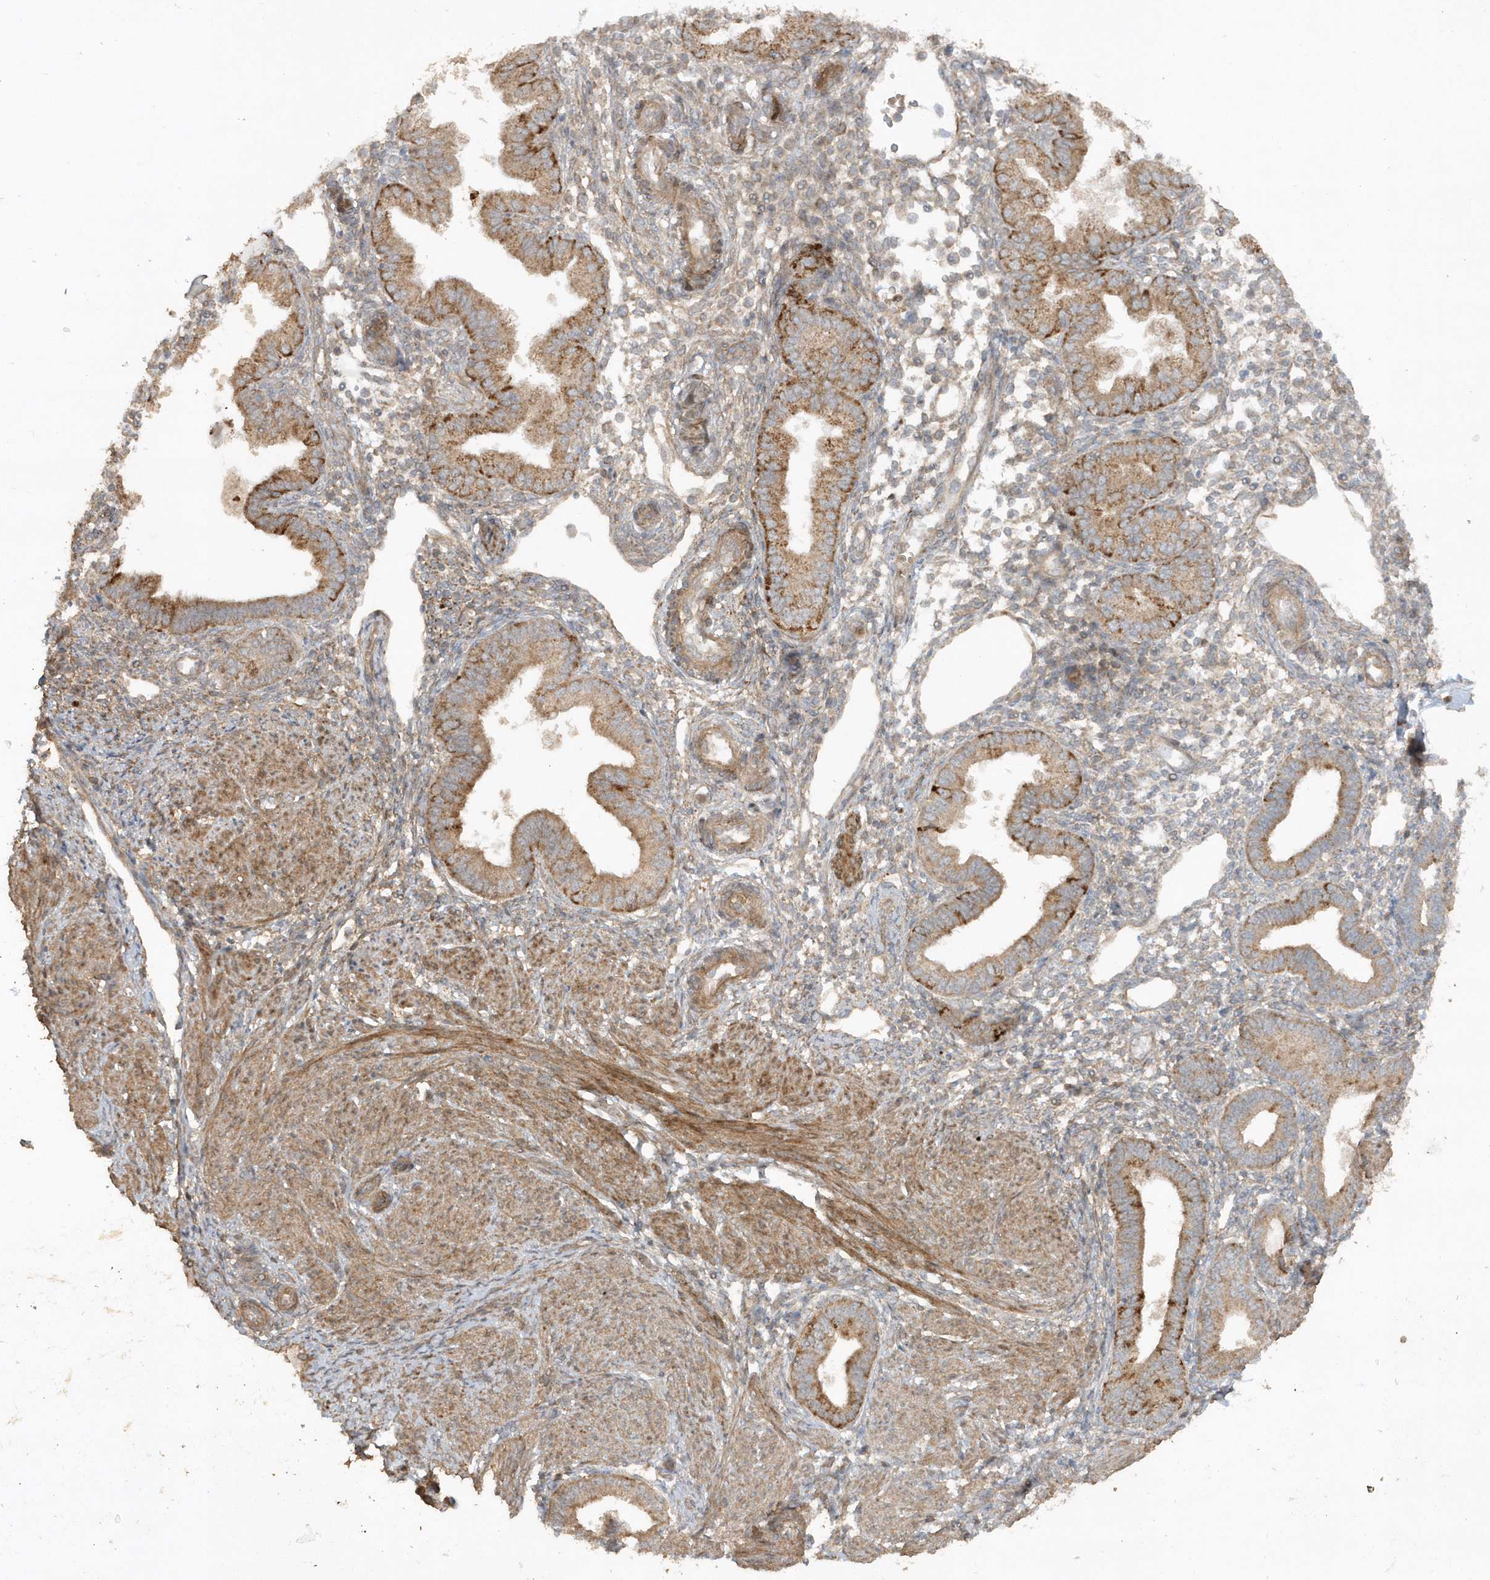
{"staining": {"intensity": "moderate", "quantity": ">75%", "location": "cytoplasmic/membranous"}, "tissue": "endometrium", "cell_type": "Cells in endometrial stroma", "image_type": "normal", "snomed": [{"axis": "morphology", "description": "Normal tissue, NOS"}, {"axis": "topography", "description": "Endometrium"}], "caption": "Immunohistochemical staining of benign human endometrium shows moderate cytoplasmic/membranous protein positivity in approximately >75% of cells in endometrial stroma. Nuclei are stained in blue.", "gene": "AVPI1", "patient": {"sex": "female", "age": 53}}